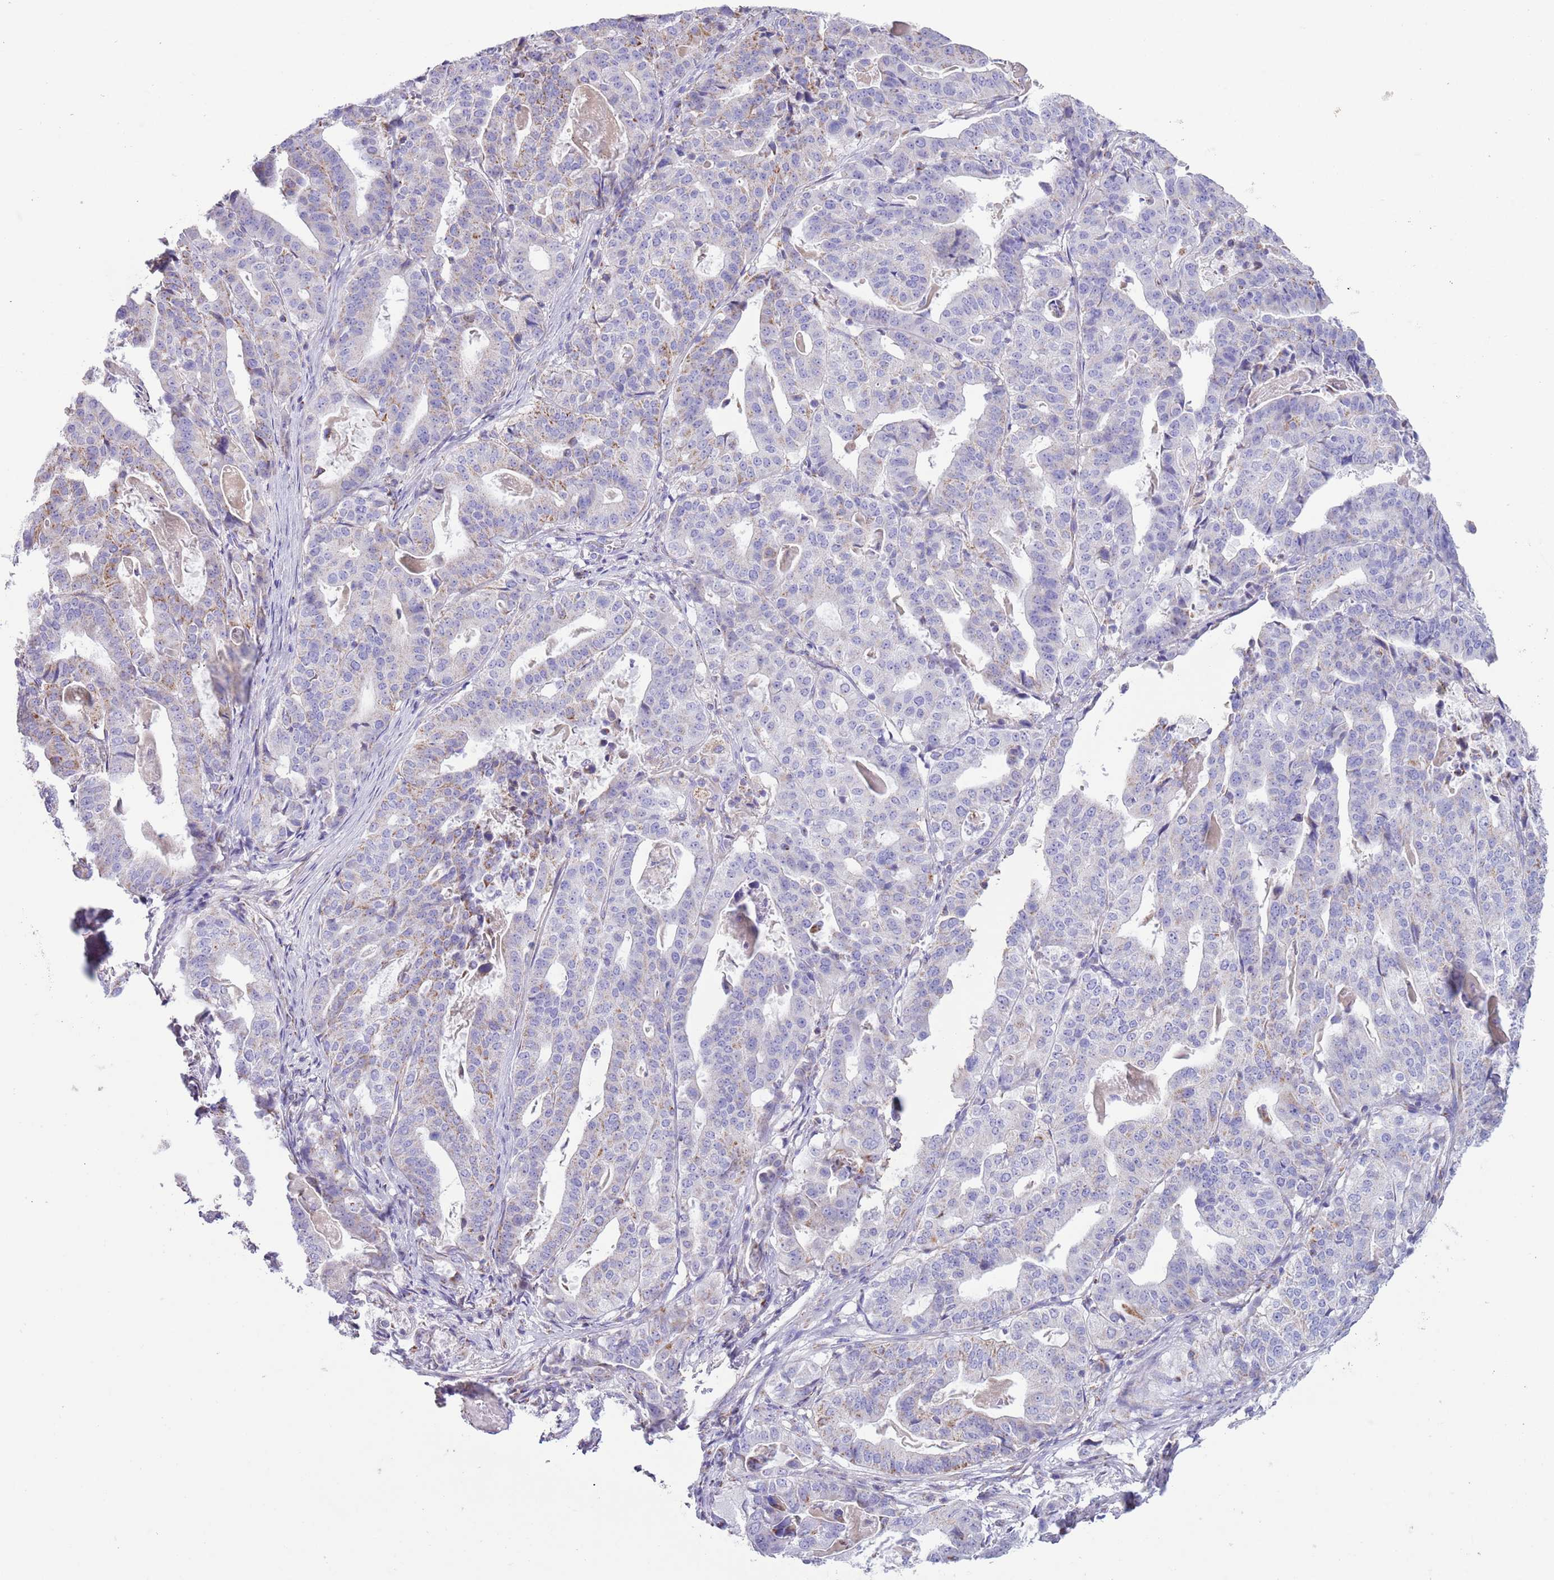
{"staining": {"intensity": "moderate", "quantity": "<25%", "location": "cytoplasmic/membranous"}, "tissue": "stomach cancer", "cell_type": "Tumor cells", "image_type": "cancer", "snomed": [{"axis": "morphology", "description": "Adenocarcinoma, NOS"}, {"axis": "topography", "description": "Stomach"}], "caption": "Immunohistochemical staining of human stomach adenocarcinoma demonstrates moderate cytoplasmic/membranous protein positivity in about <25% of tumor cells.", "gene": "ATP6V1B1", "patient": {"sex": "male", "age": 48}}